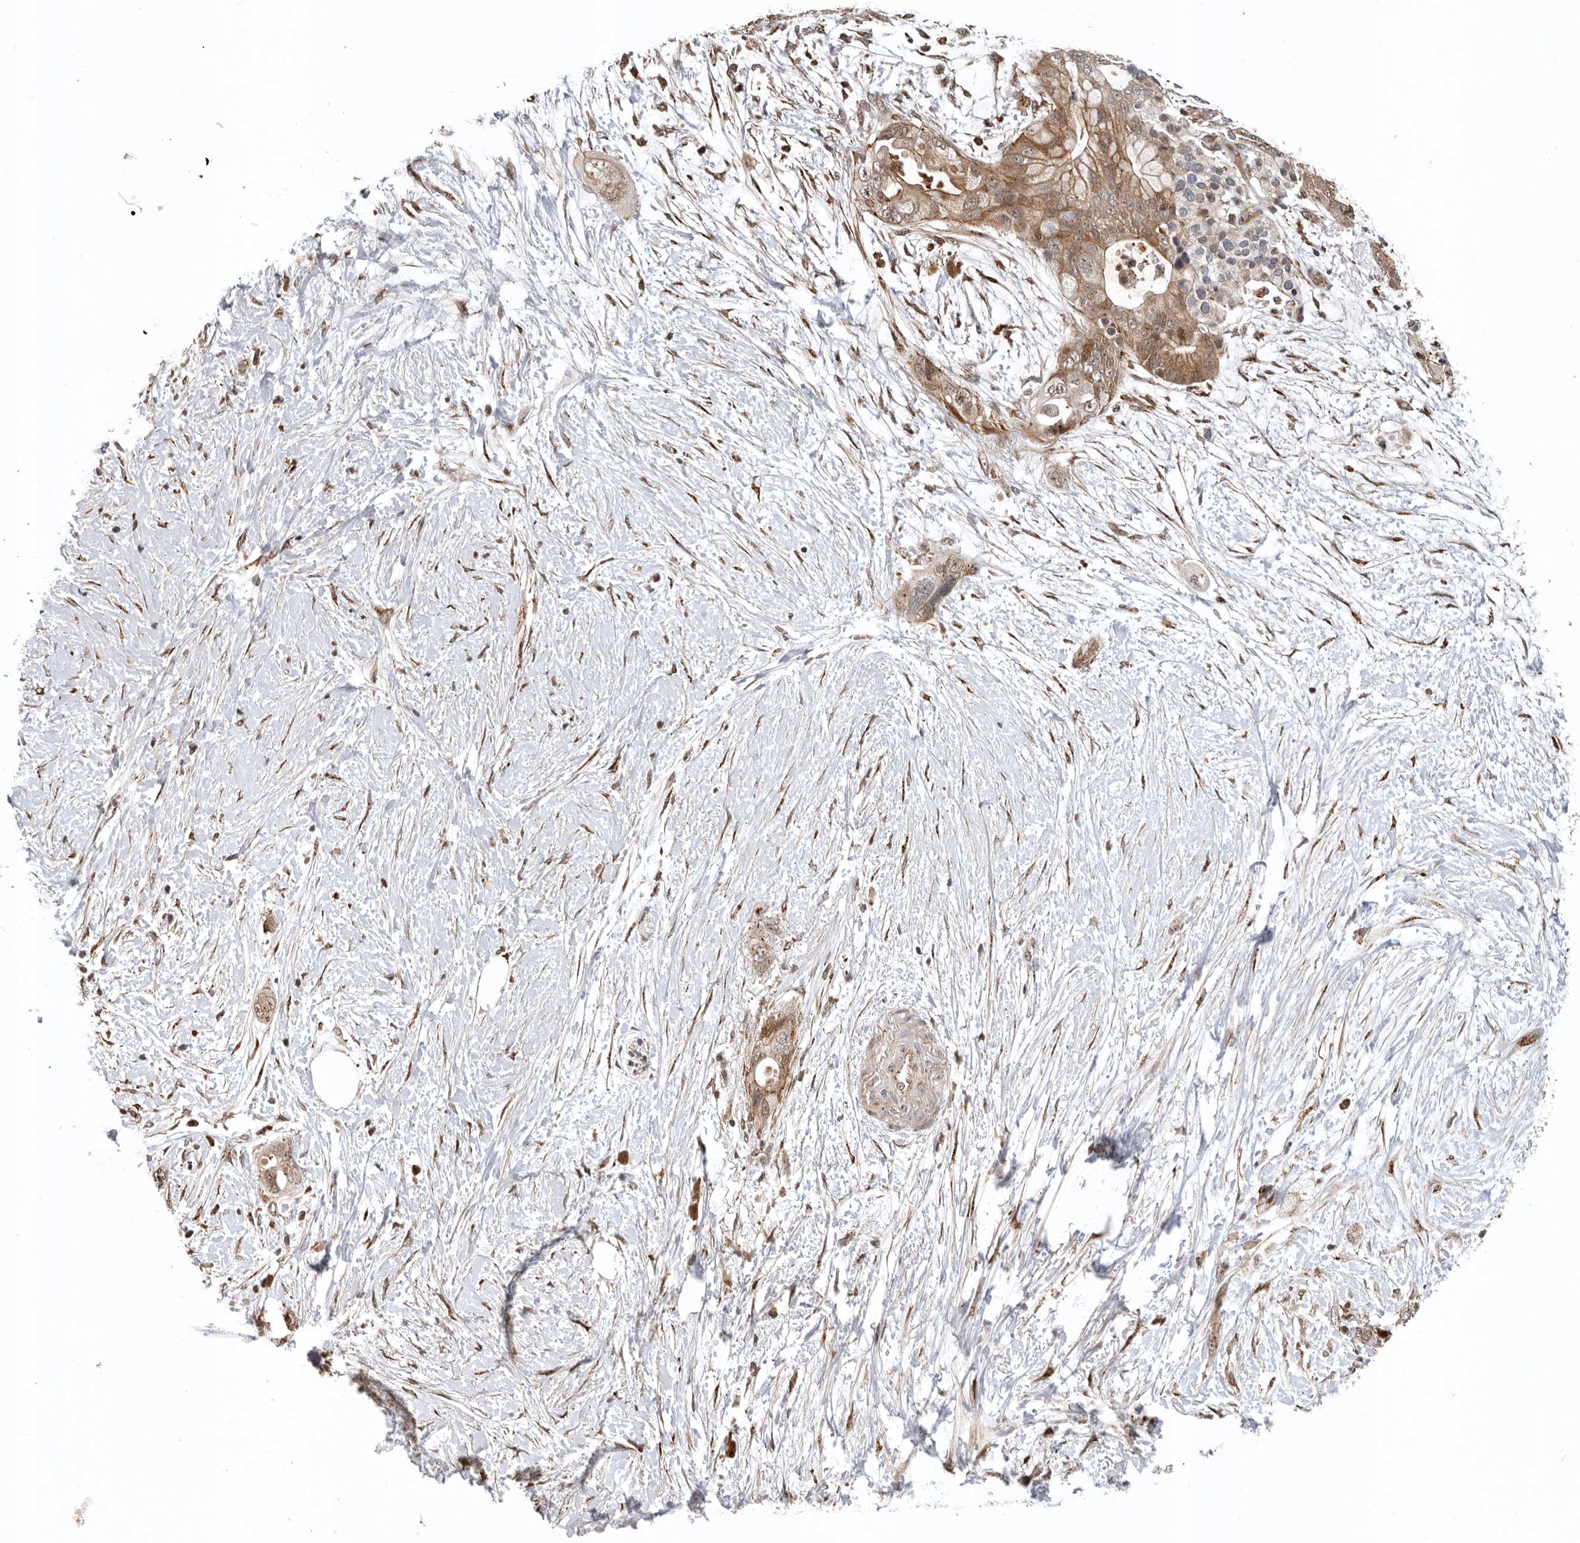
{"staining": {"intensity": "moderate", "quantity": ">75%", "location": "cytoplasmic/membranous,nuclear"}, "tissue": "pancreatic cancer", "cell_type": "Tumor cells", "image_type": "cancer", "snomed": [{"axis": "morphology", "description": "Adenocarcinoma, NOS"}, {"axis": "topography", "description": "Pancreas"}], "caption": "Approximately >75% of tumor cells in adenocarcinoma (pancreatic) demonstrate moderate cytoplasmic/membranous and nuclear protein expression as visualized by brown immunohistochemical staining.", "gene": "RNF157", "patient": {"sex": "male", "age": 53}}